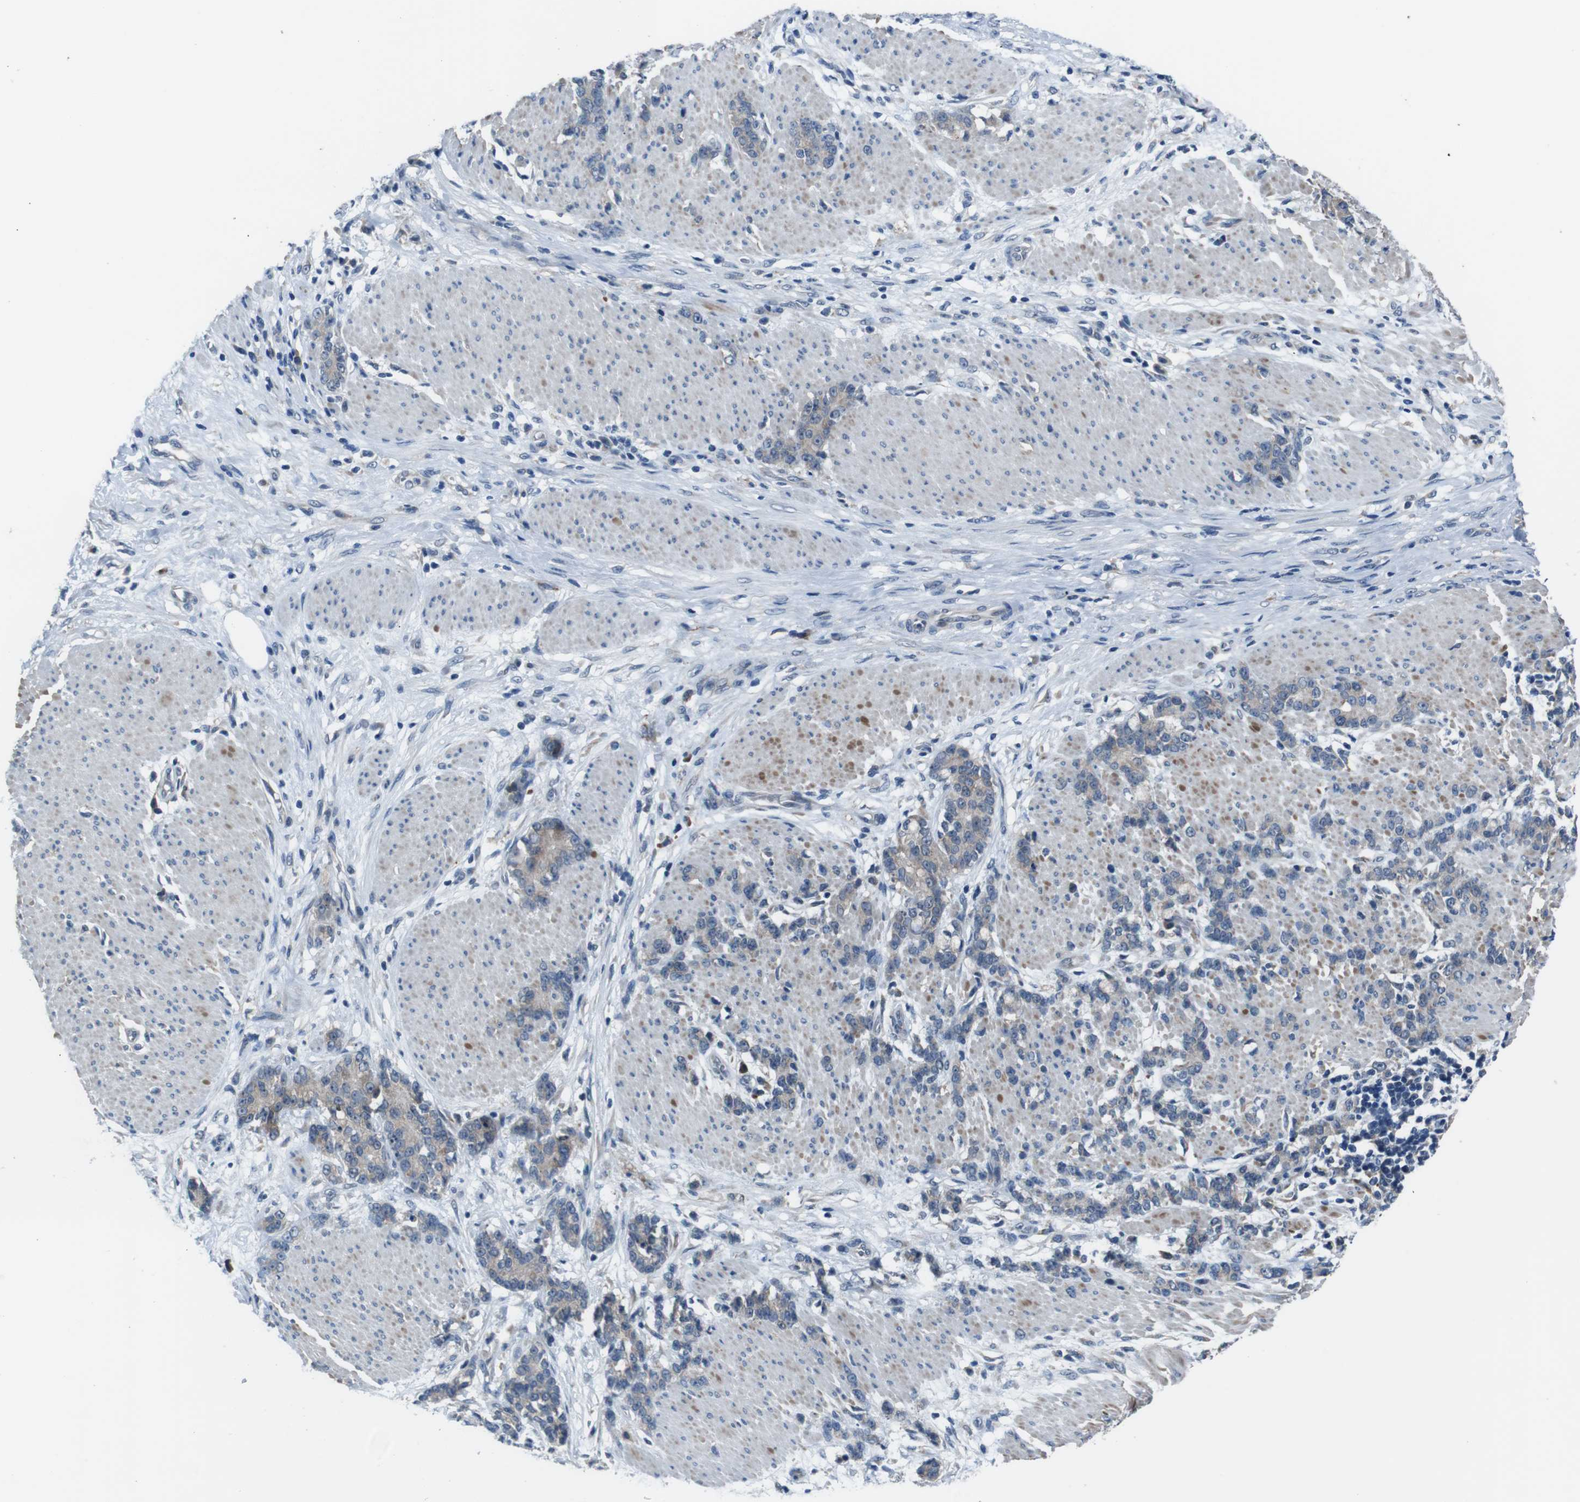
{"staining": {"intensity": "weak", "quantity": "25%-75%", "location": "cytoplasmic/membranous"}, "tissue": "stomach cancer", "cell_type": "Tumor cells", "image_type": "cancer", "snomed": [{"axis": "morphology", "description": "Adenocarcinoma, NOS"}, {"axis": "topography", "description": "Stomach, lower"}], "caption": "A micrograph showing weak cytoplasmic/membranous expression in about 25%-75% of tumor cells in adenocarcinoma (stomach), as visualized by brown immunohistochemical staining.", "gene": "CDH22", "patient": {"sex": "male", "age": 88}}